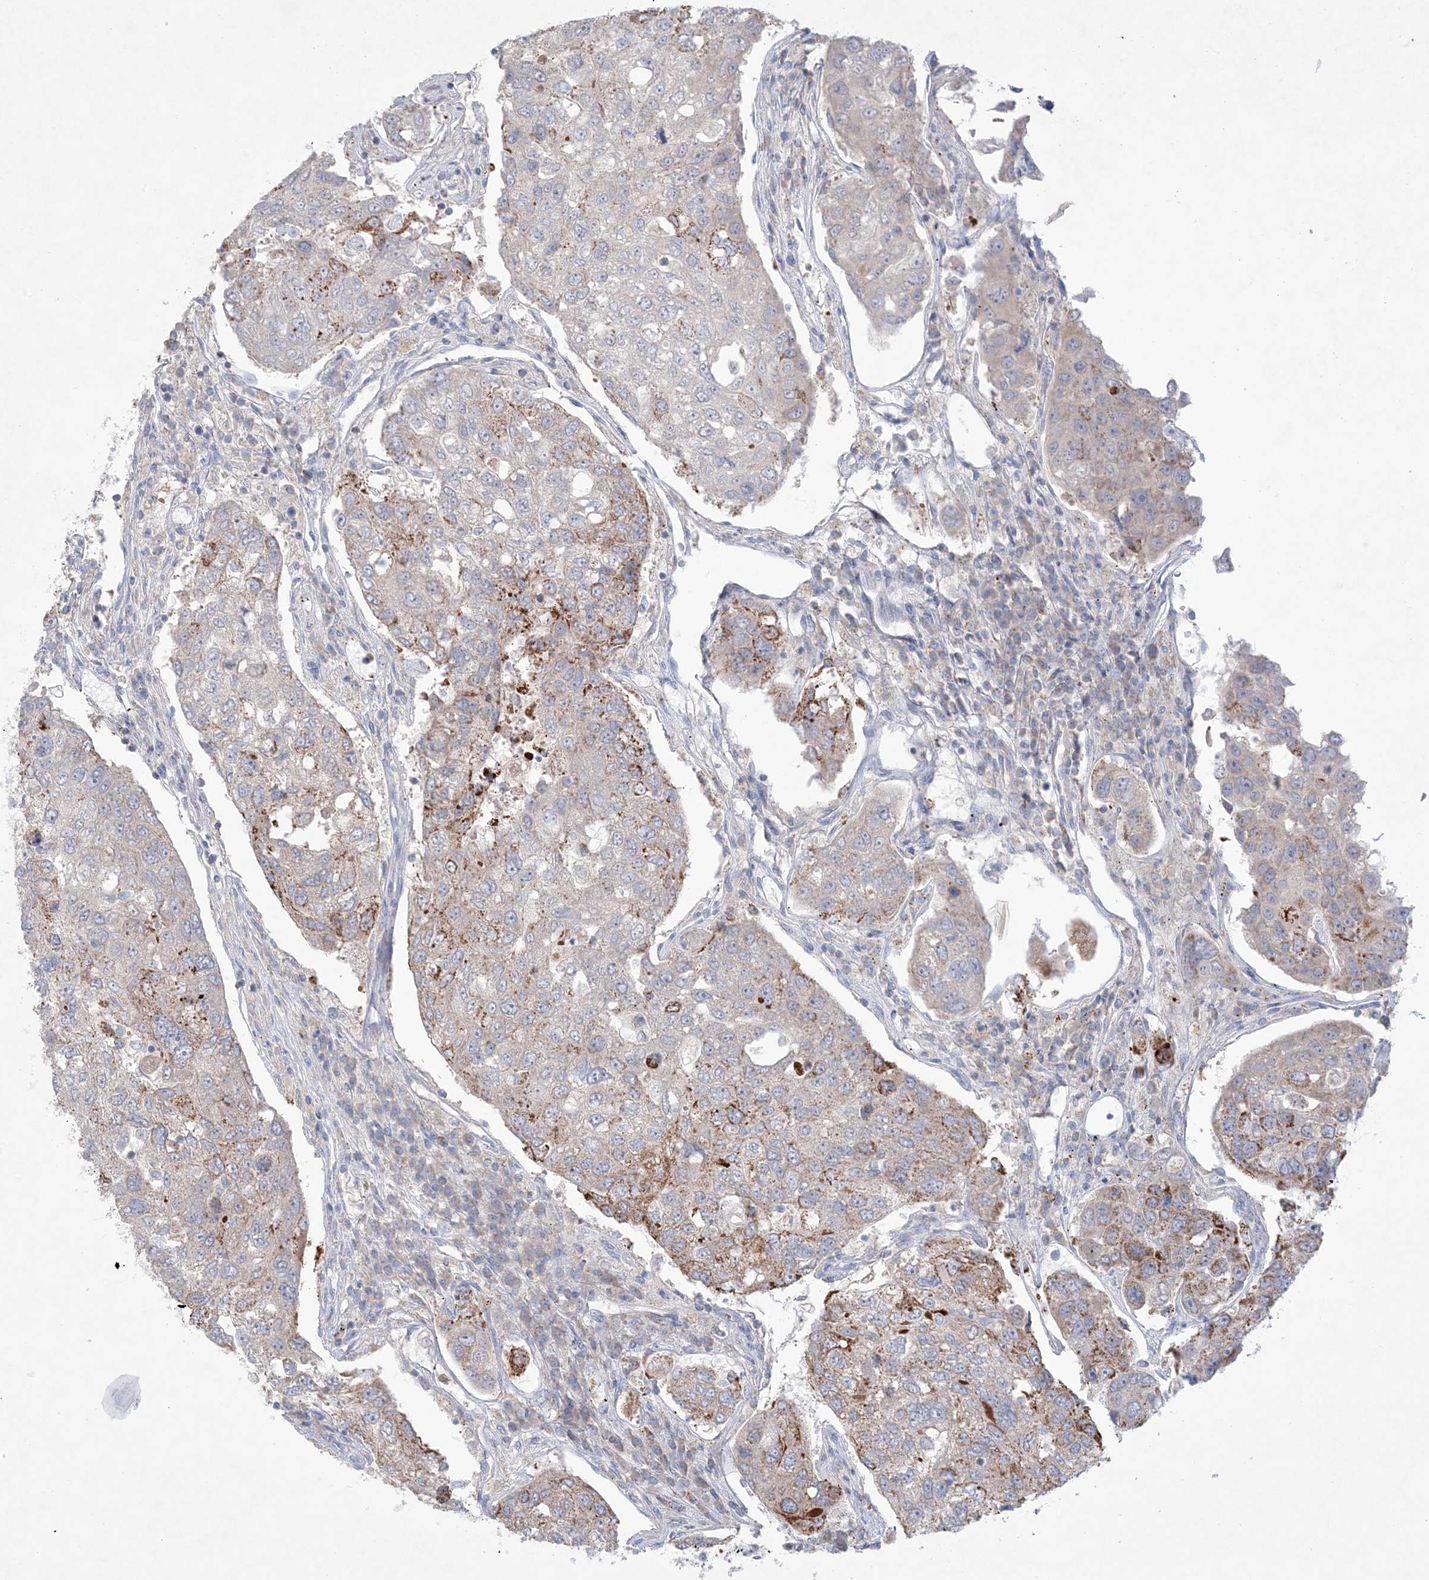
{"staining": {"intensity": "strong", "quantity": "<25%", "location": "cytoplasmic/membranous"}, "tissue": "urothelial cancer", "cell_type": "Tumor cells", "image_type": "cancer", "snomed": [{"axis": "morphology", "description": "Urothelial carcinoma, High grade"}, {"axis": "topography", "description": "Lymph node"}, {"axis": "topography", "description": "Urinary bladder"}], "caption": "Immunohistochemical staining of urothelial carcinoma (high-grade) reveals medium levels of strong cytoplasmic/membranous expression in approximately <25% of tumor cells.", "gene": "KCTD6", "patient": {"sex": "male", "age": 51}}